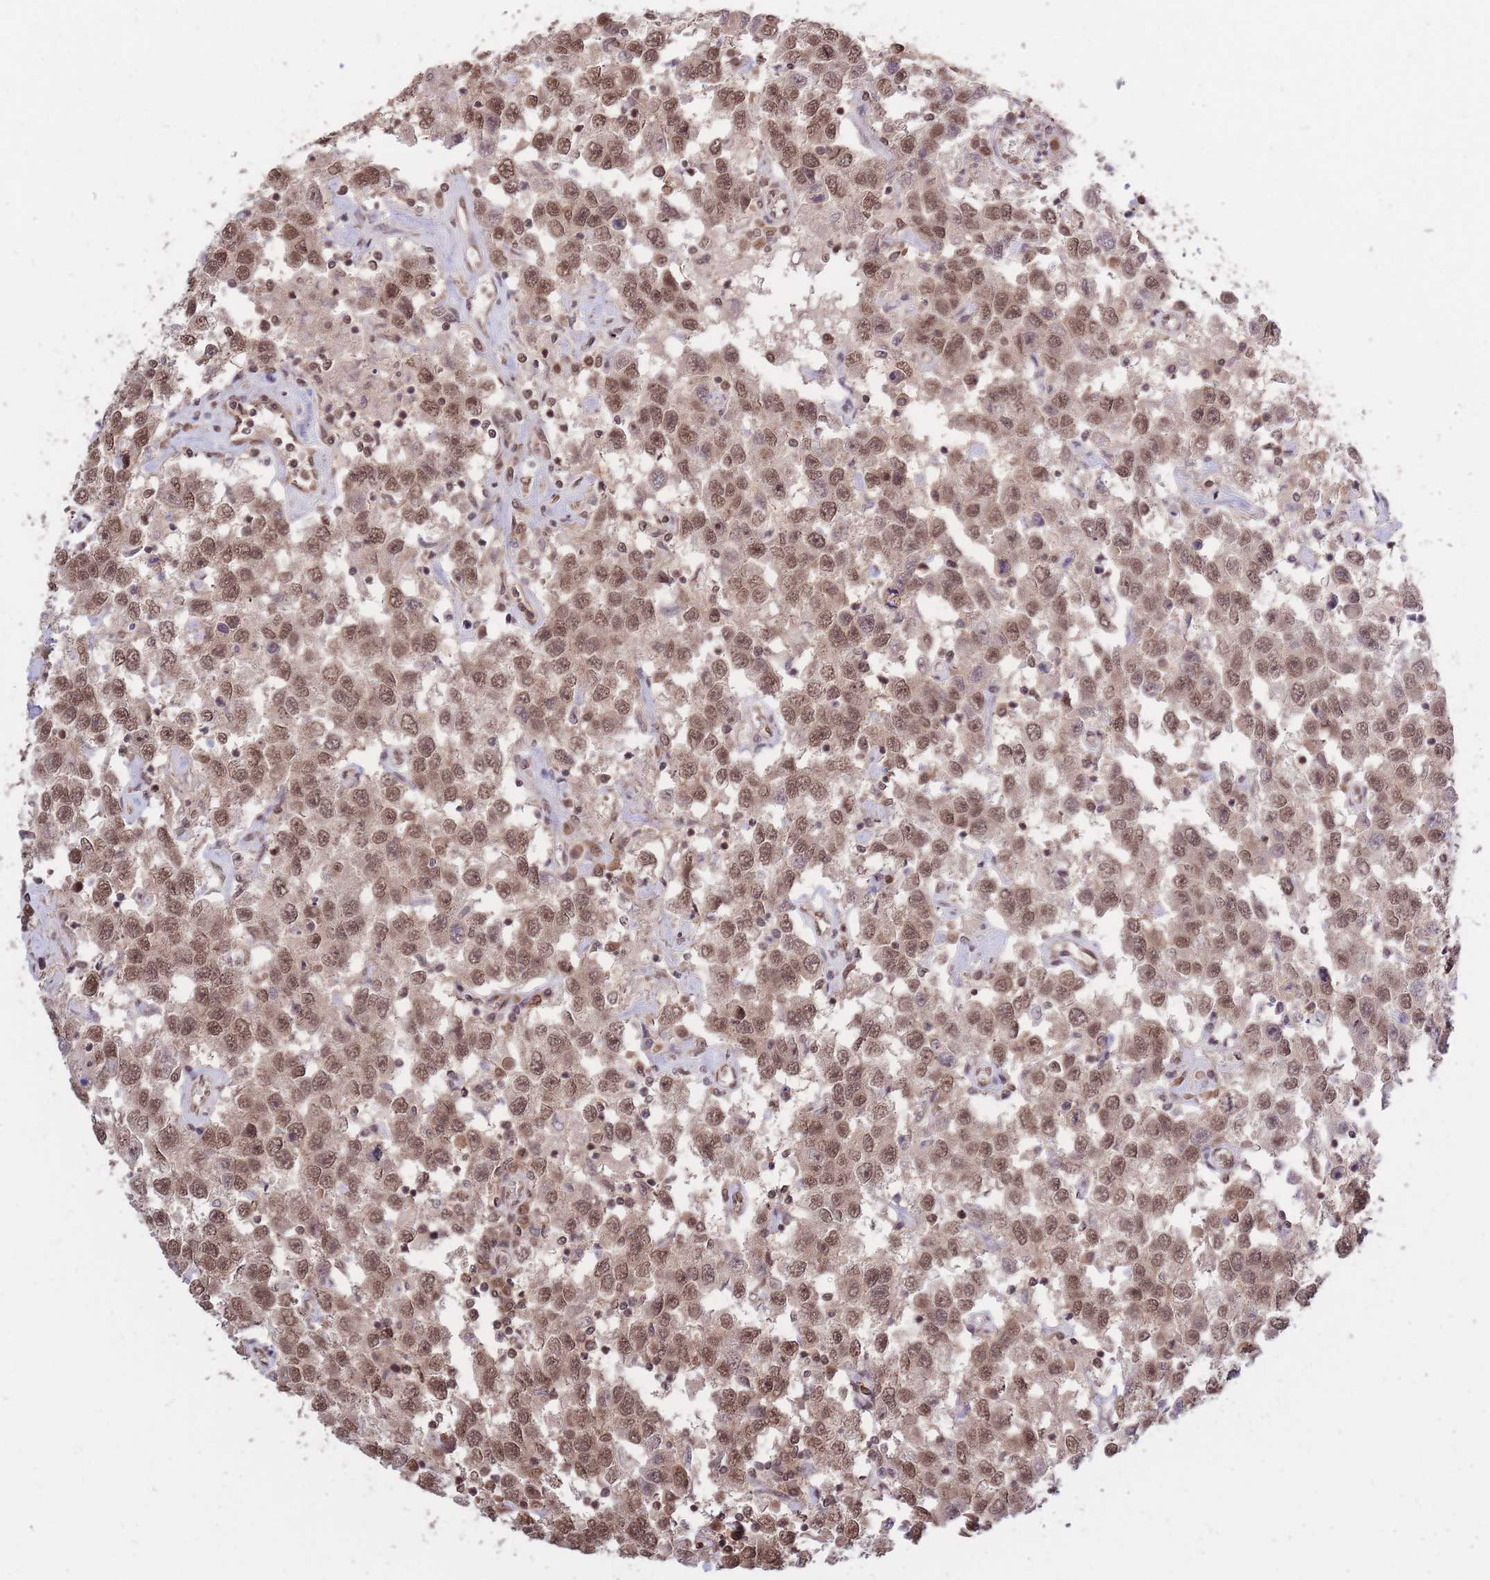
{"staining": {"intensity": "moderate", "quantity": ">75%", "location": "nuclear"}, "tissue": "testis cancer", "cell_type": "Tumor cells", "image_type": "cancer", "snomed": [{"axis": "morphology", "description": "Seminoma, NOS"}, {"axis": "topography", "description": "Testis"}], "caption": "Testis cancer tissue shows moderate nuclear expression in about >75% of tumor cells, visualized by immunohistochemistry.", "gene": "SRA1", "patient": {"sex": "male", "age": 41}}